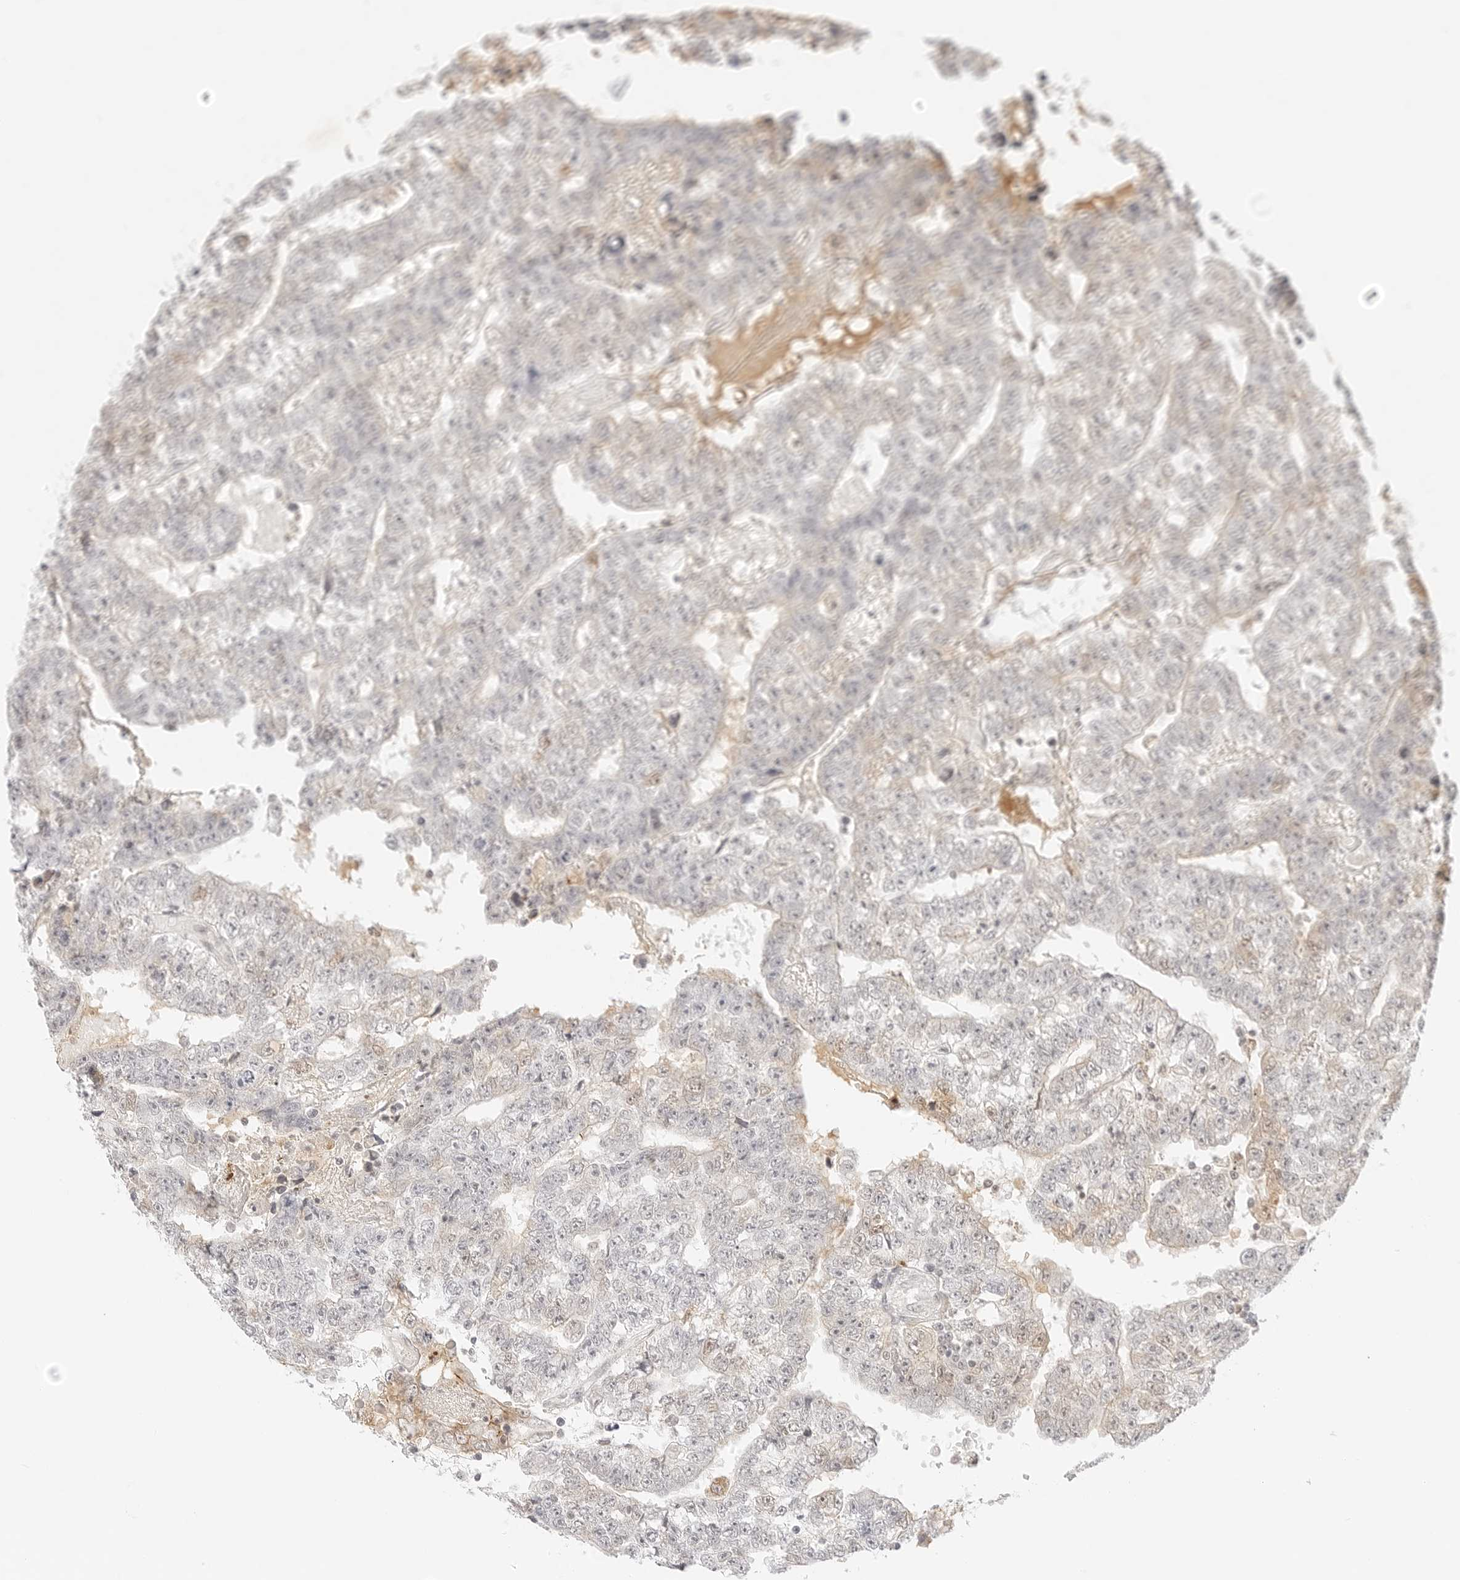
{"staining": {"intensity": "negative", "quantity": "none", "location": "none"}, "tissue": "testis cancer", "cell_type": "Tumor cells", "image_type": "cancer", "snomed": [{"axis": "morphology", "description": "Carcinoma, Embryonal, NOS"}, {"axis": "topography", "description": "Testis"}], "caption": "Micrograph shows no significant protein expression in tumor cells of testis cancer (embryonal carcinoma).", "gene": "XKR4", "patient": {"sex": "male", "age": 25}}